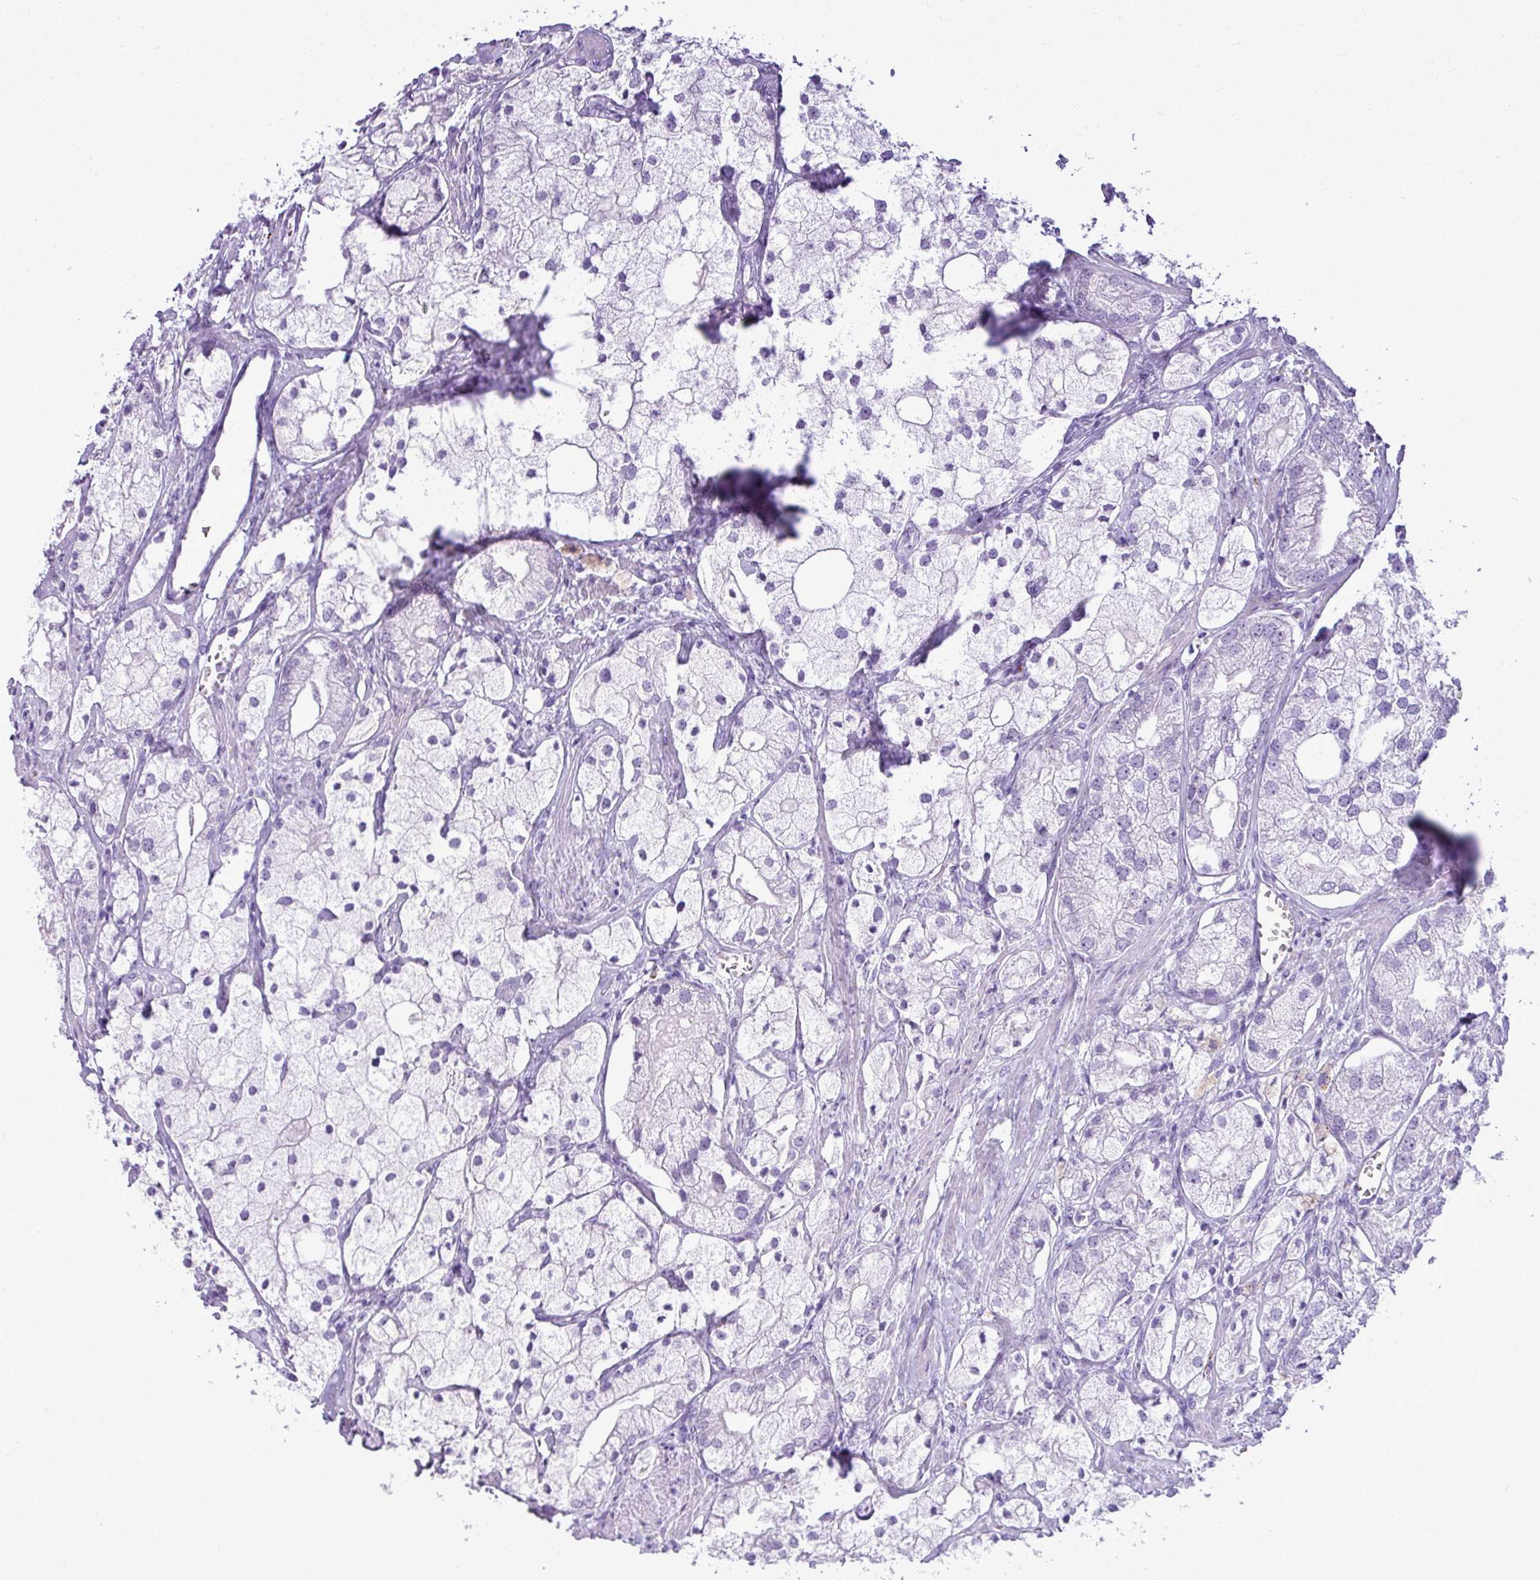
{"staining": {"intensity": "negative", "quantity": "none", "location": "none"}, "tissue": "prostate cancer", "cell_type": "Tumor cells", "image_type": "cancer", "snomed": [{"axis": "morphology", "description": "Adenocarcinoma, Low grade"}, {"axis": "topography", "description": "Prostate"}], "caption": "This is an immunohistochemistry histopathology image of prostate cancer (low-grade adenocarcinoma). There is no expression in tumor cells.", "gene": "IL17A", "patient": {"sex": "male", "age": 69}}